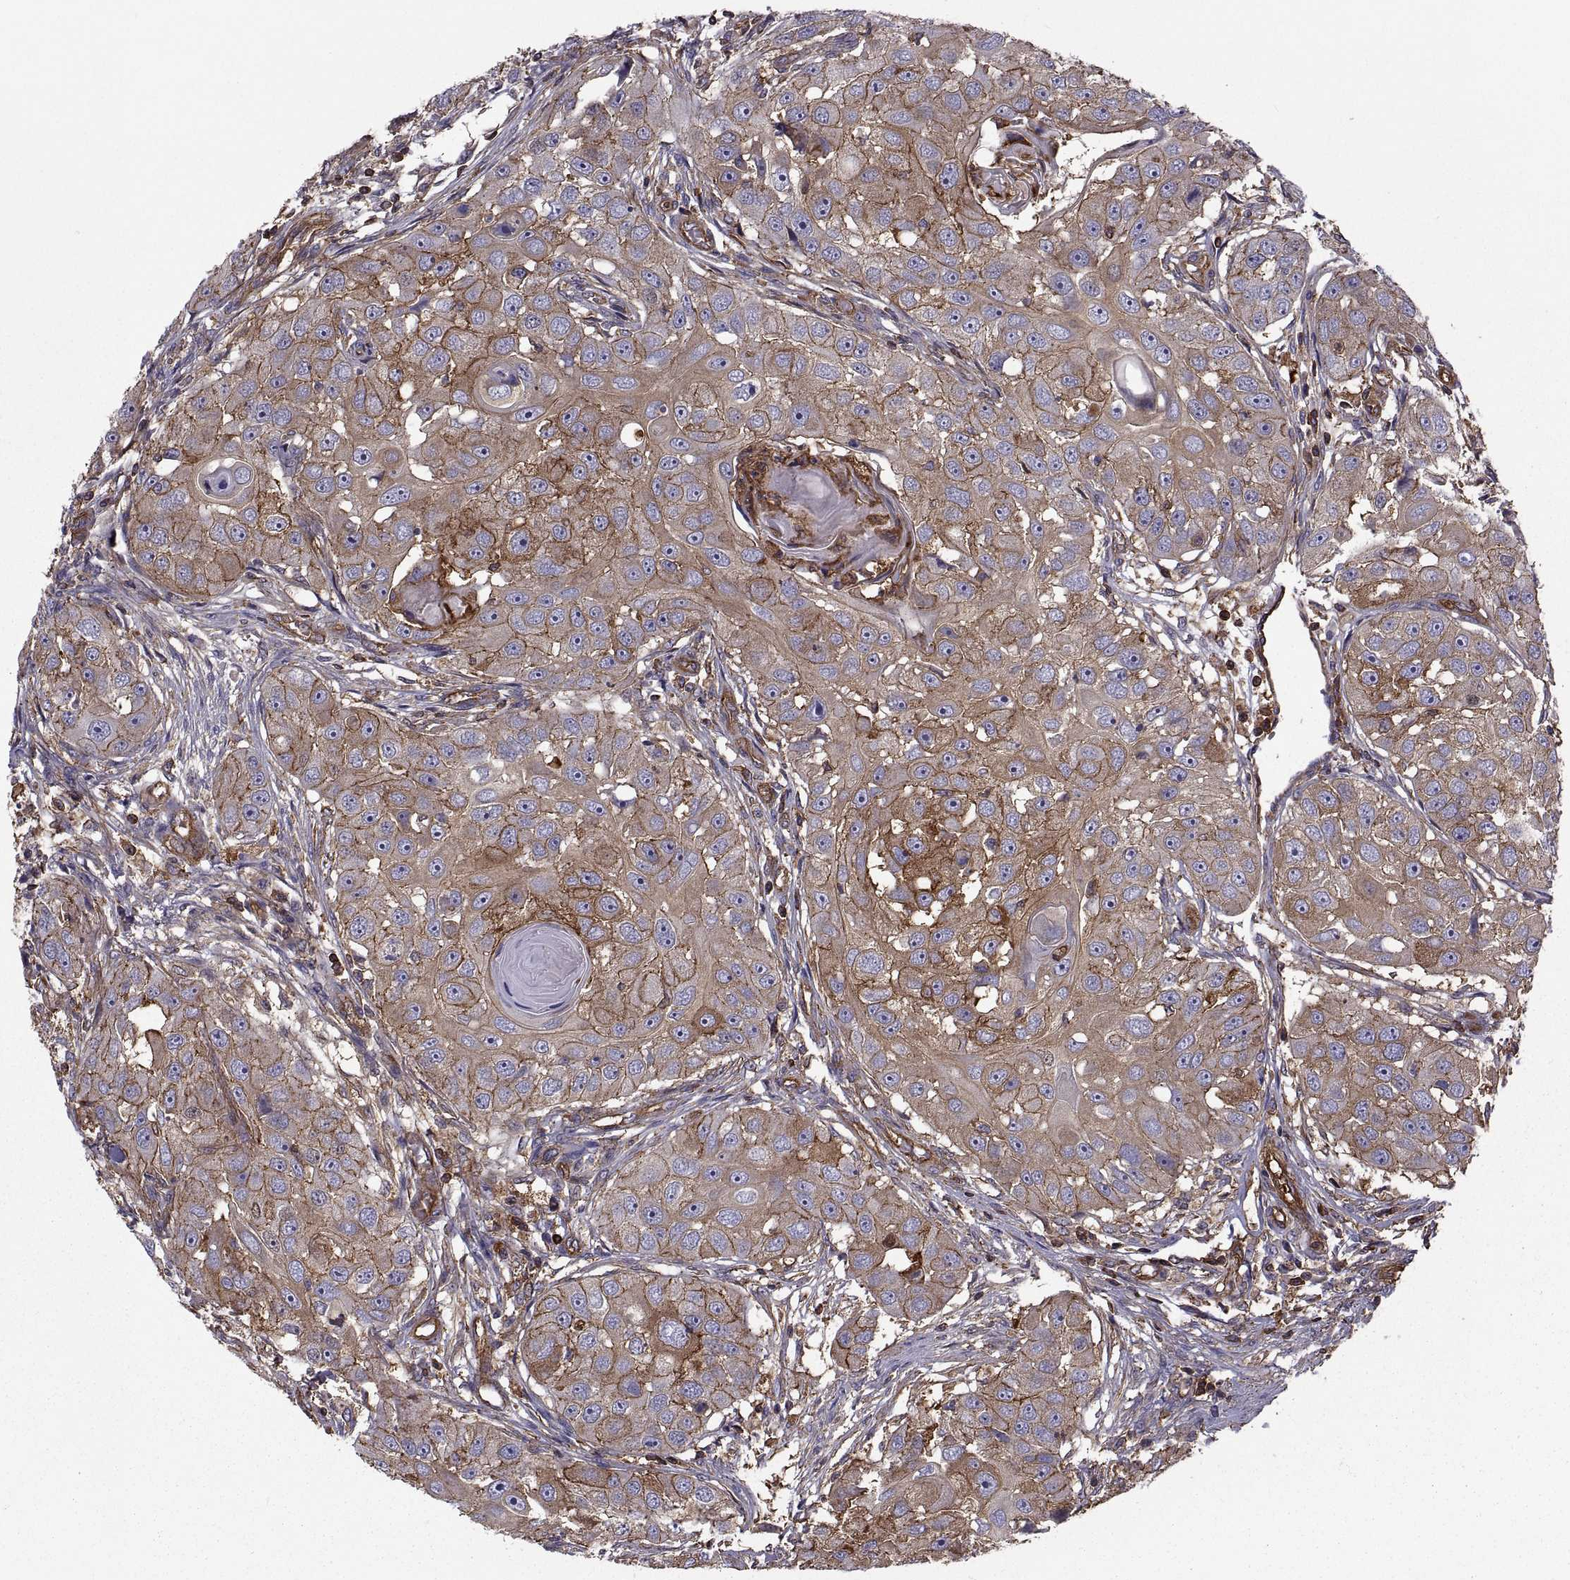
{"staining": {"intensity": "strong", "quantity": "25%-75%", "location": "cytoplasmic/membranous"}, "tissue": "head and neck cancer", "cell_type": "Tumor cells", "image_type": "cancer", "snomed": [{"axis": "morphology", "description": "Squamous cell carcinoma, NOS"}, {"axis": "topography", "description": "Head-Neck"}], "caption": "Head and neck cancer was stained to show a protein in brown. There is high levels of strong cytoplasmic/membranous staining in approximately 25%-75% of tumor cells.", "gene": "MYH9", "patient": {"sex": "male", "age": 51}}